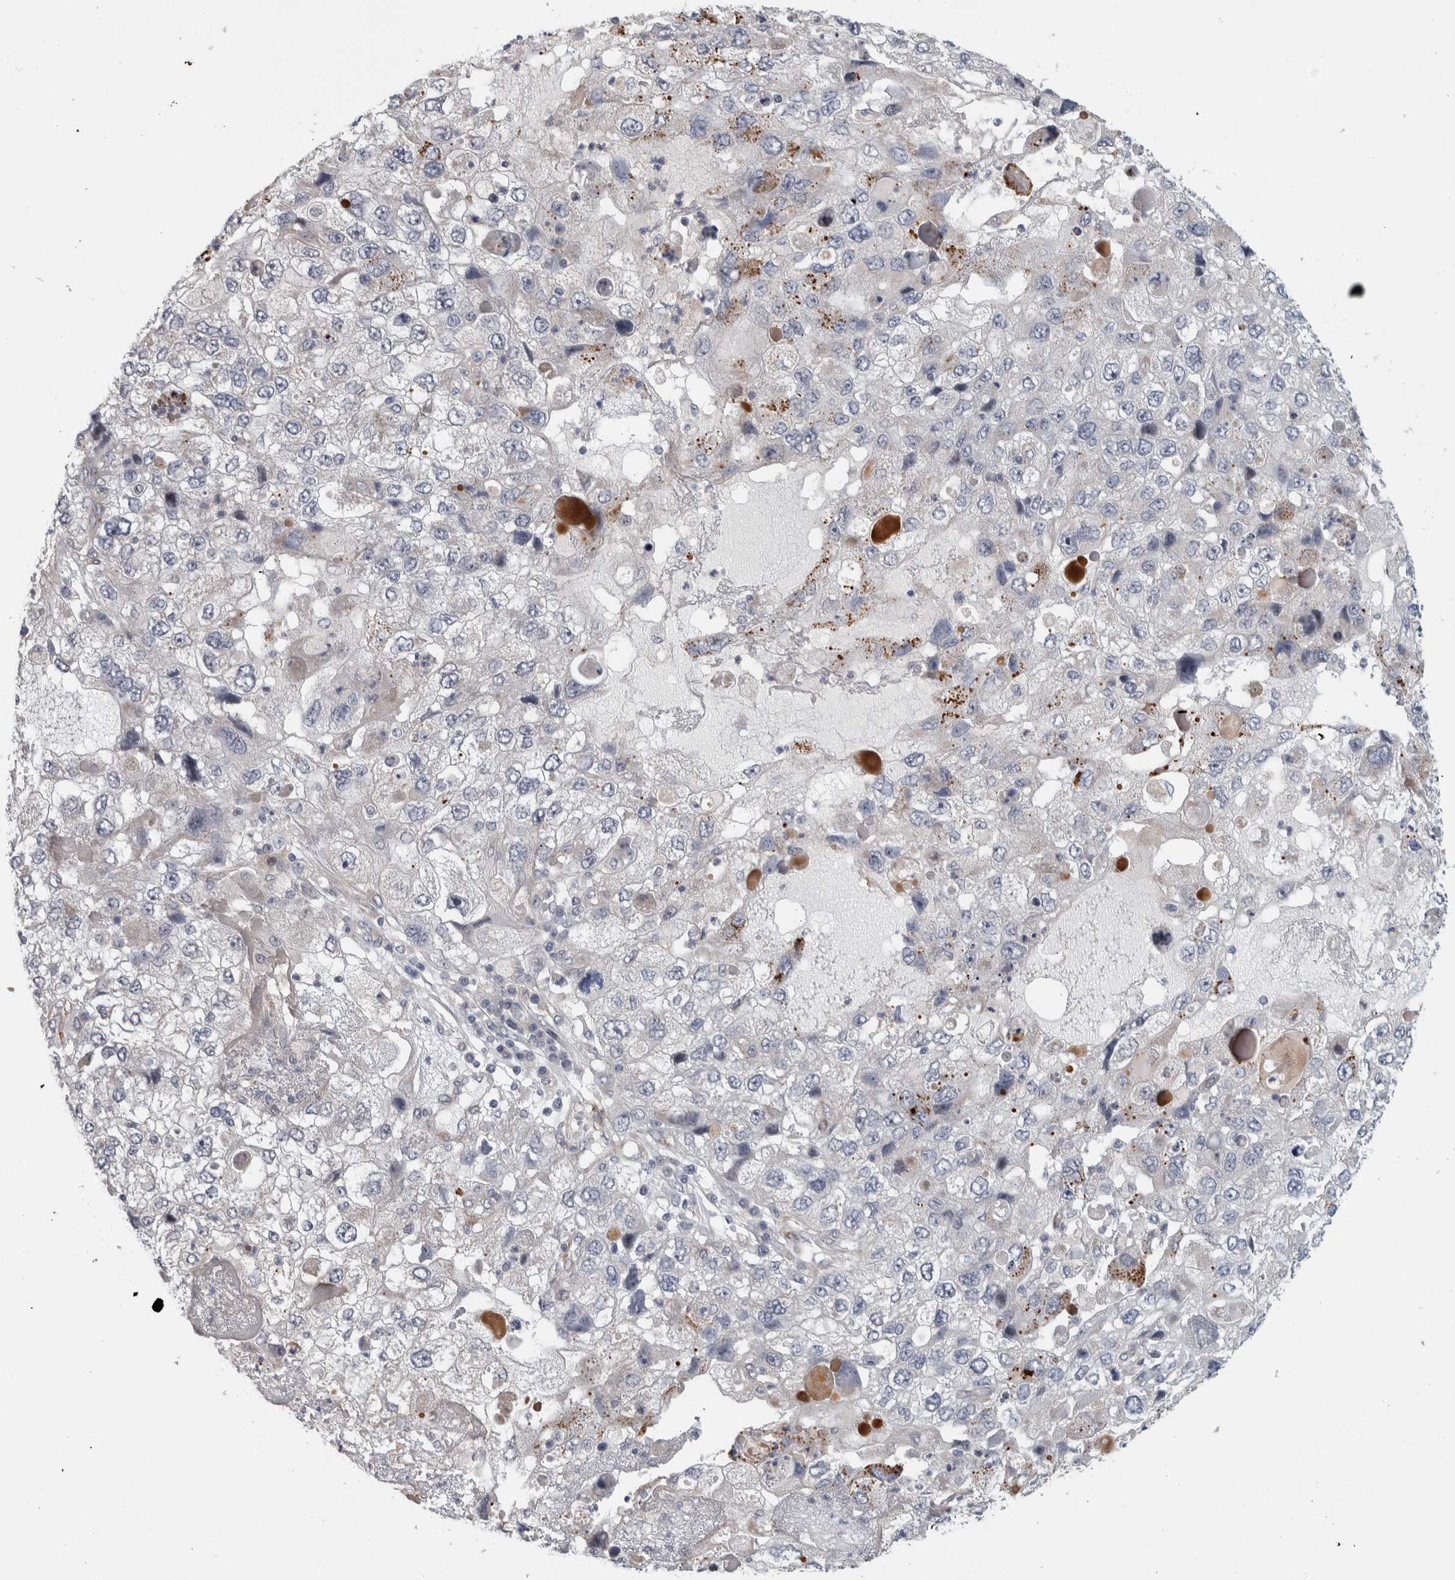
{"staining": {"intensity": "negative", "quantity": "none", "location": "none"}, "tissue": "endometrial cancer", "cell_type": "Tumor cells", "image_type": "cancer", "snomed": [{"axis": "morphology", "description": "Adenocarcinoma, NOS"}, {"axis": "topography", "description": "Endometrium"}], "caption": "Immunohistochemical staining of endometrial cancer (adenocarcinoma) reveals no significant positivity in tumor cells.", "gene": "ZNF804B", "patient": {"sex": "female", "age": 49}}